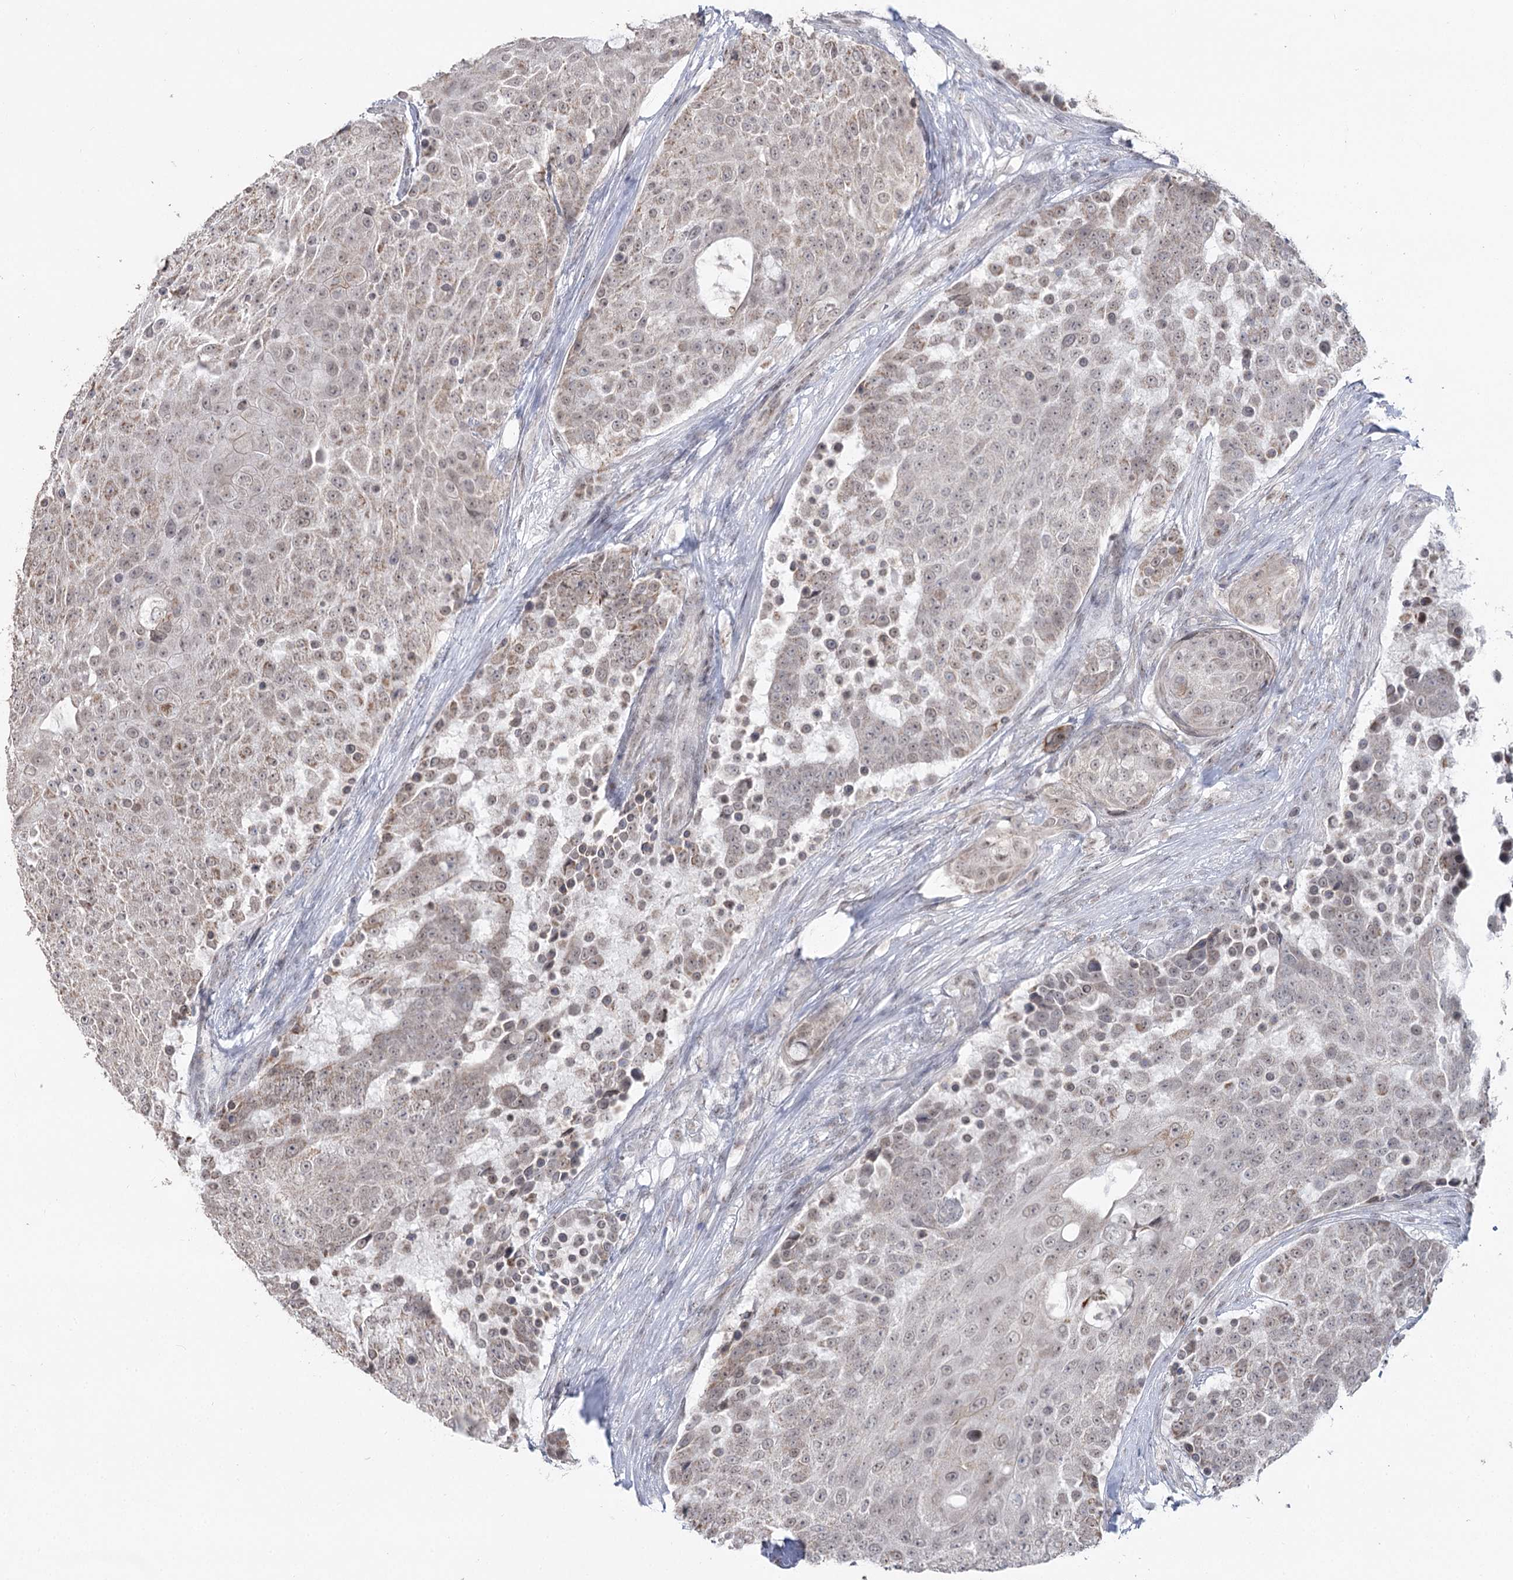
{"staining": {"intensity": "weak", "quantity": "<25%", "location": "cytoplasmic/membranous"}, "tissue": "urothelial cancer", "cell_type": "Tumor cells", "image_type": "cancer", "snomed": [{"axis": "morphology", "description": "Urothelial carcinoma, High grade"}, {"axis": "topography", "description": "Urinary bladder"}], "caption": "This is an IHC image of high-grade urothelial carcinoma. There is no positivity in tumor cells.", "gene": "RUFY4", "patient": {"sex": "female", "age": 63}}